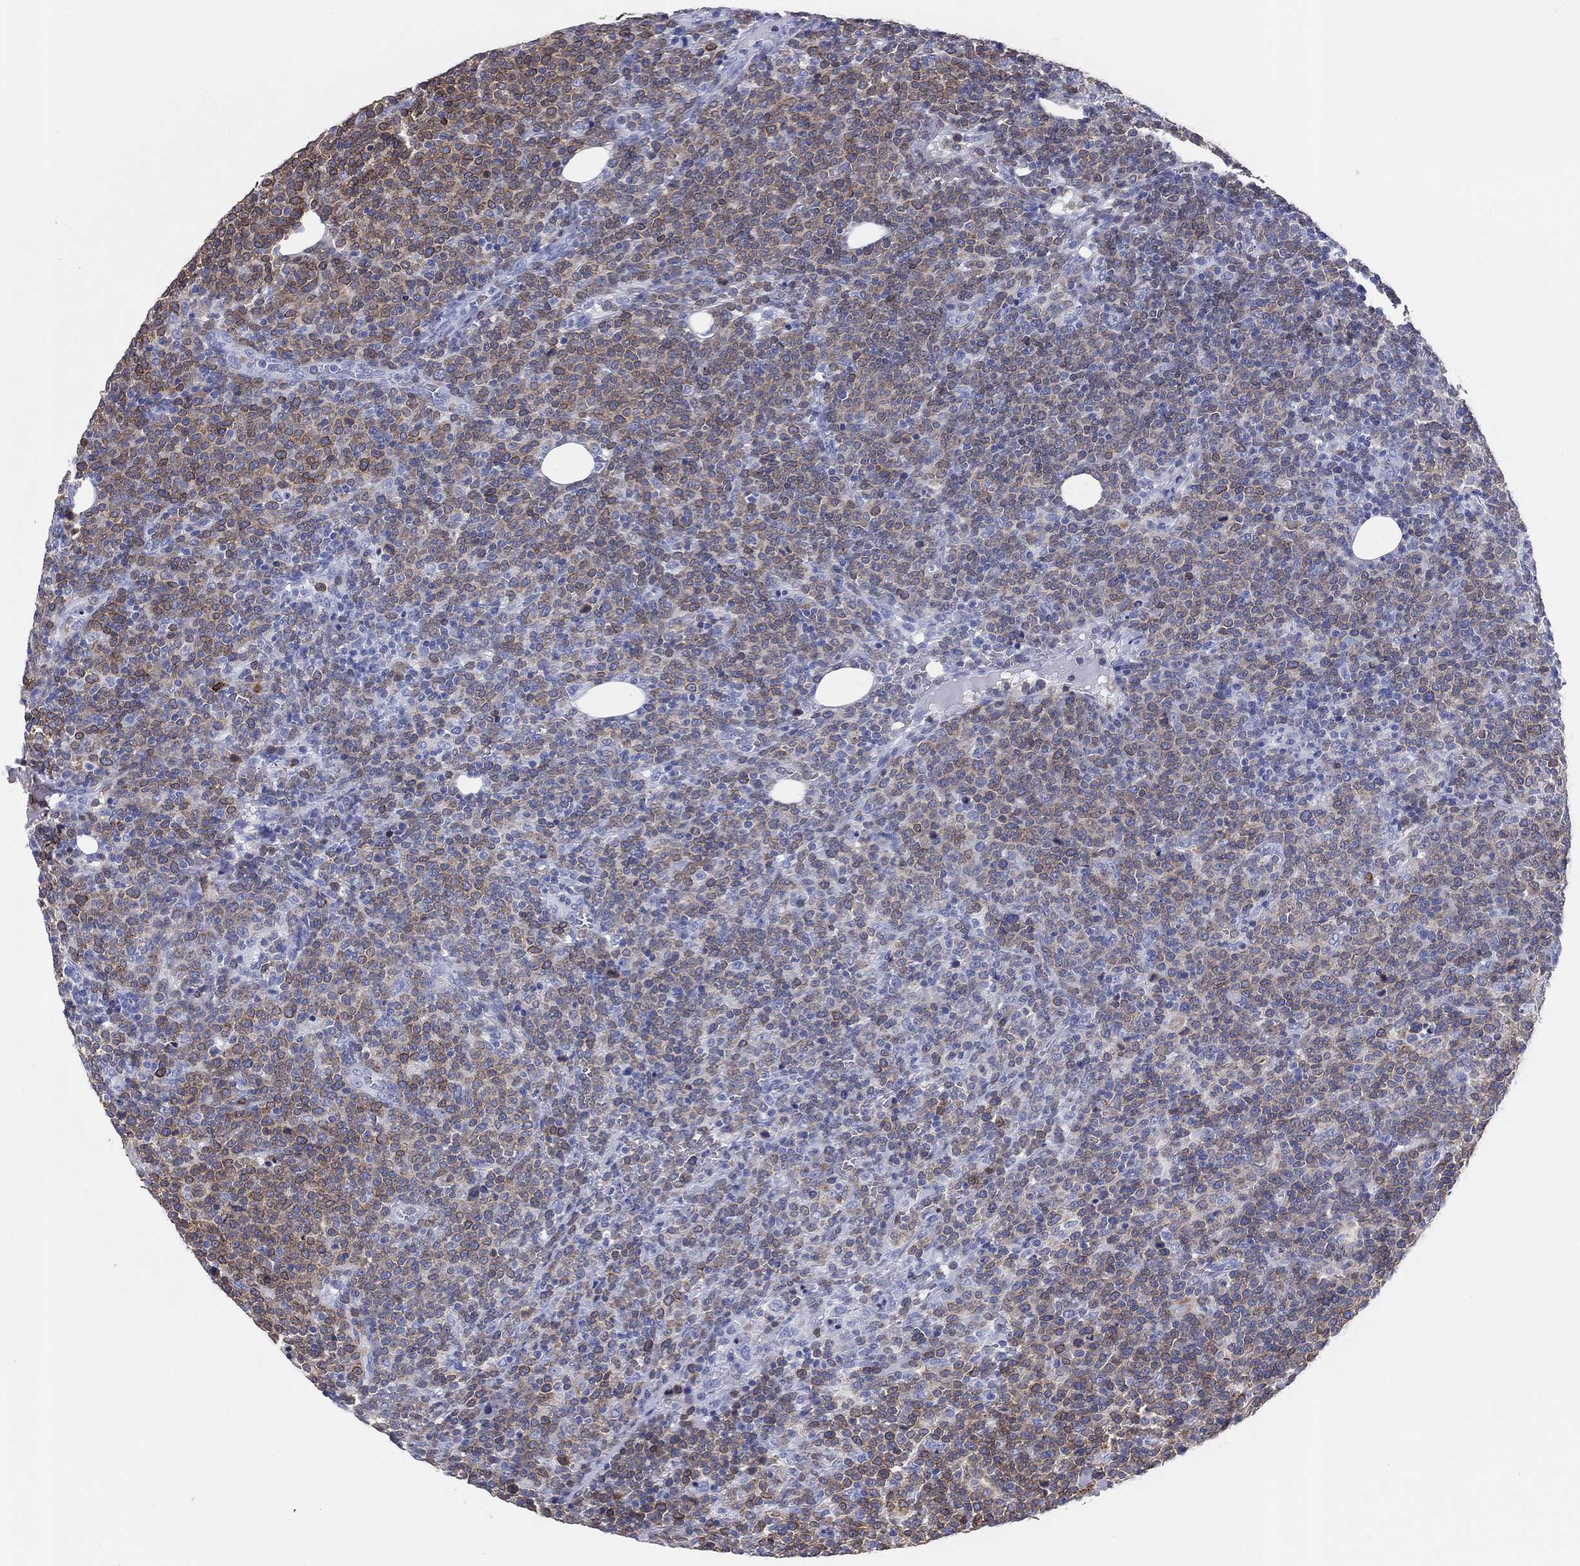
{"staining": {"intensity": "moderate", "quantity": "25%-75%", "location": "cytoplasmic/membranous"}, "tissue": "lymphoma", "cell_type": "Tumor cells", "image_type": "cancer", "snomed": [{"axis": "morphology", "description": "Malignant lymphoma, non-Hodgkin's type, High grade"}, {"axis": "topography", "description": "Lymph node"}], "caption": "A brown stain highlights moderate cytoplasmic/membranous expression of a protein in lymphoma tumor cells.", "gene": "CD79A", "patient": {"sex": "male", "age": 61}}